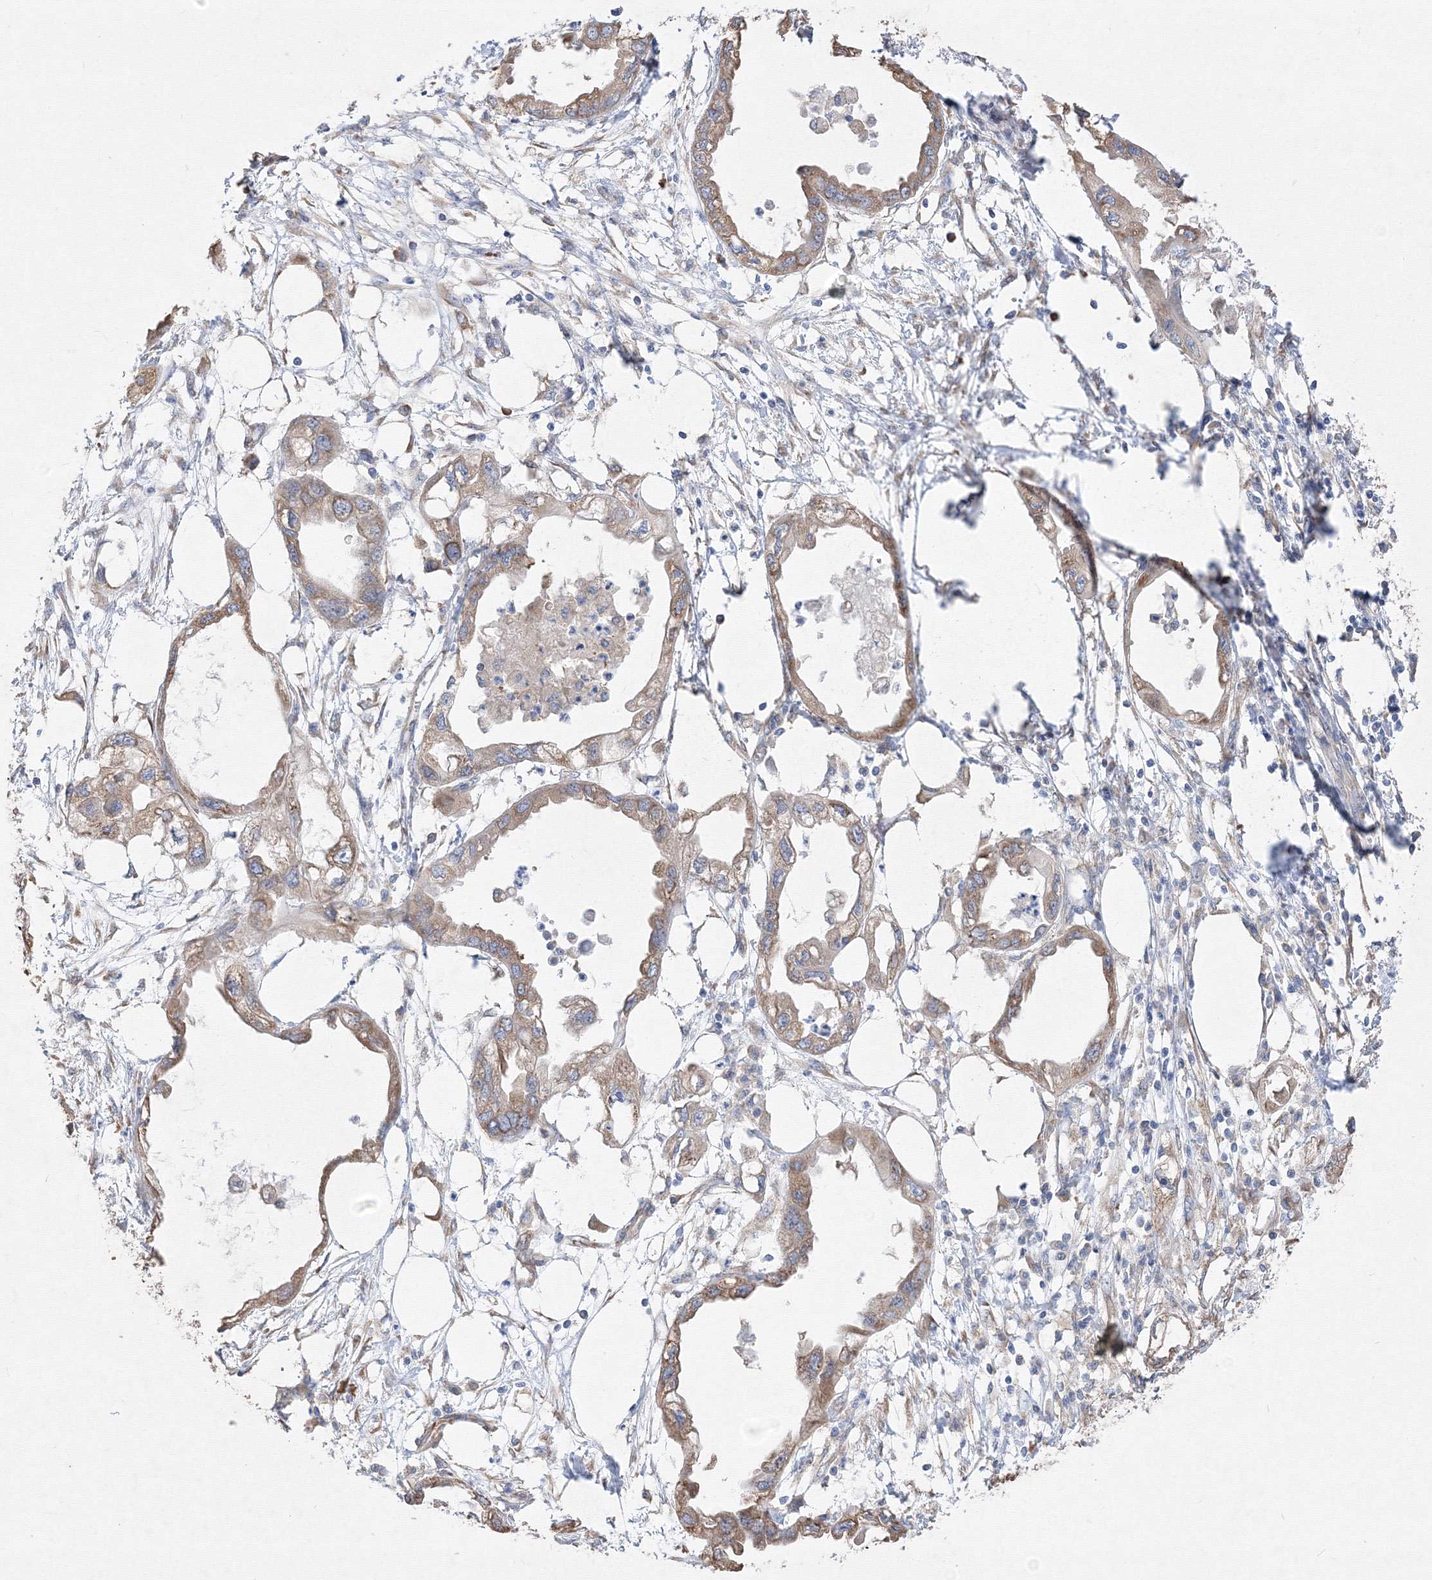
{"staining": {"intensity": "weak", "quantity": ">75%", "location": "cytoplasmic/membranous"}, "tissue": "endometrial cancer", "cell_type": "Tumor cells", "image_type": "cancer", "snomed": [{"axis": "morphology", "description": "Adenocarcinoma, NOS"}, {"axis": "morphology", "description": "Adenocarcinoma, metastatic, NOS"}, {"axis": "topography", "description": "Adipose tissue"}, {"axis": "topography", "description": "Endometrium"}], "caption": "Protein expression analysis of endometrial cancer reveals weak cytoplasmic/membranous expression in about >75% of tumor cells.", "gene": "FBXL8", "patient": {"sex": "female", "age": 67}}